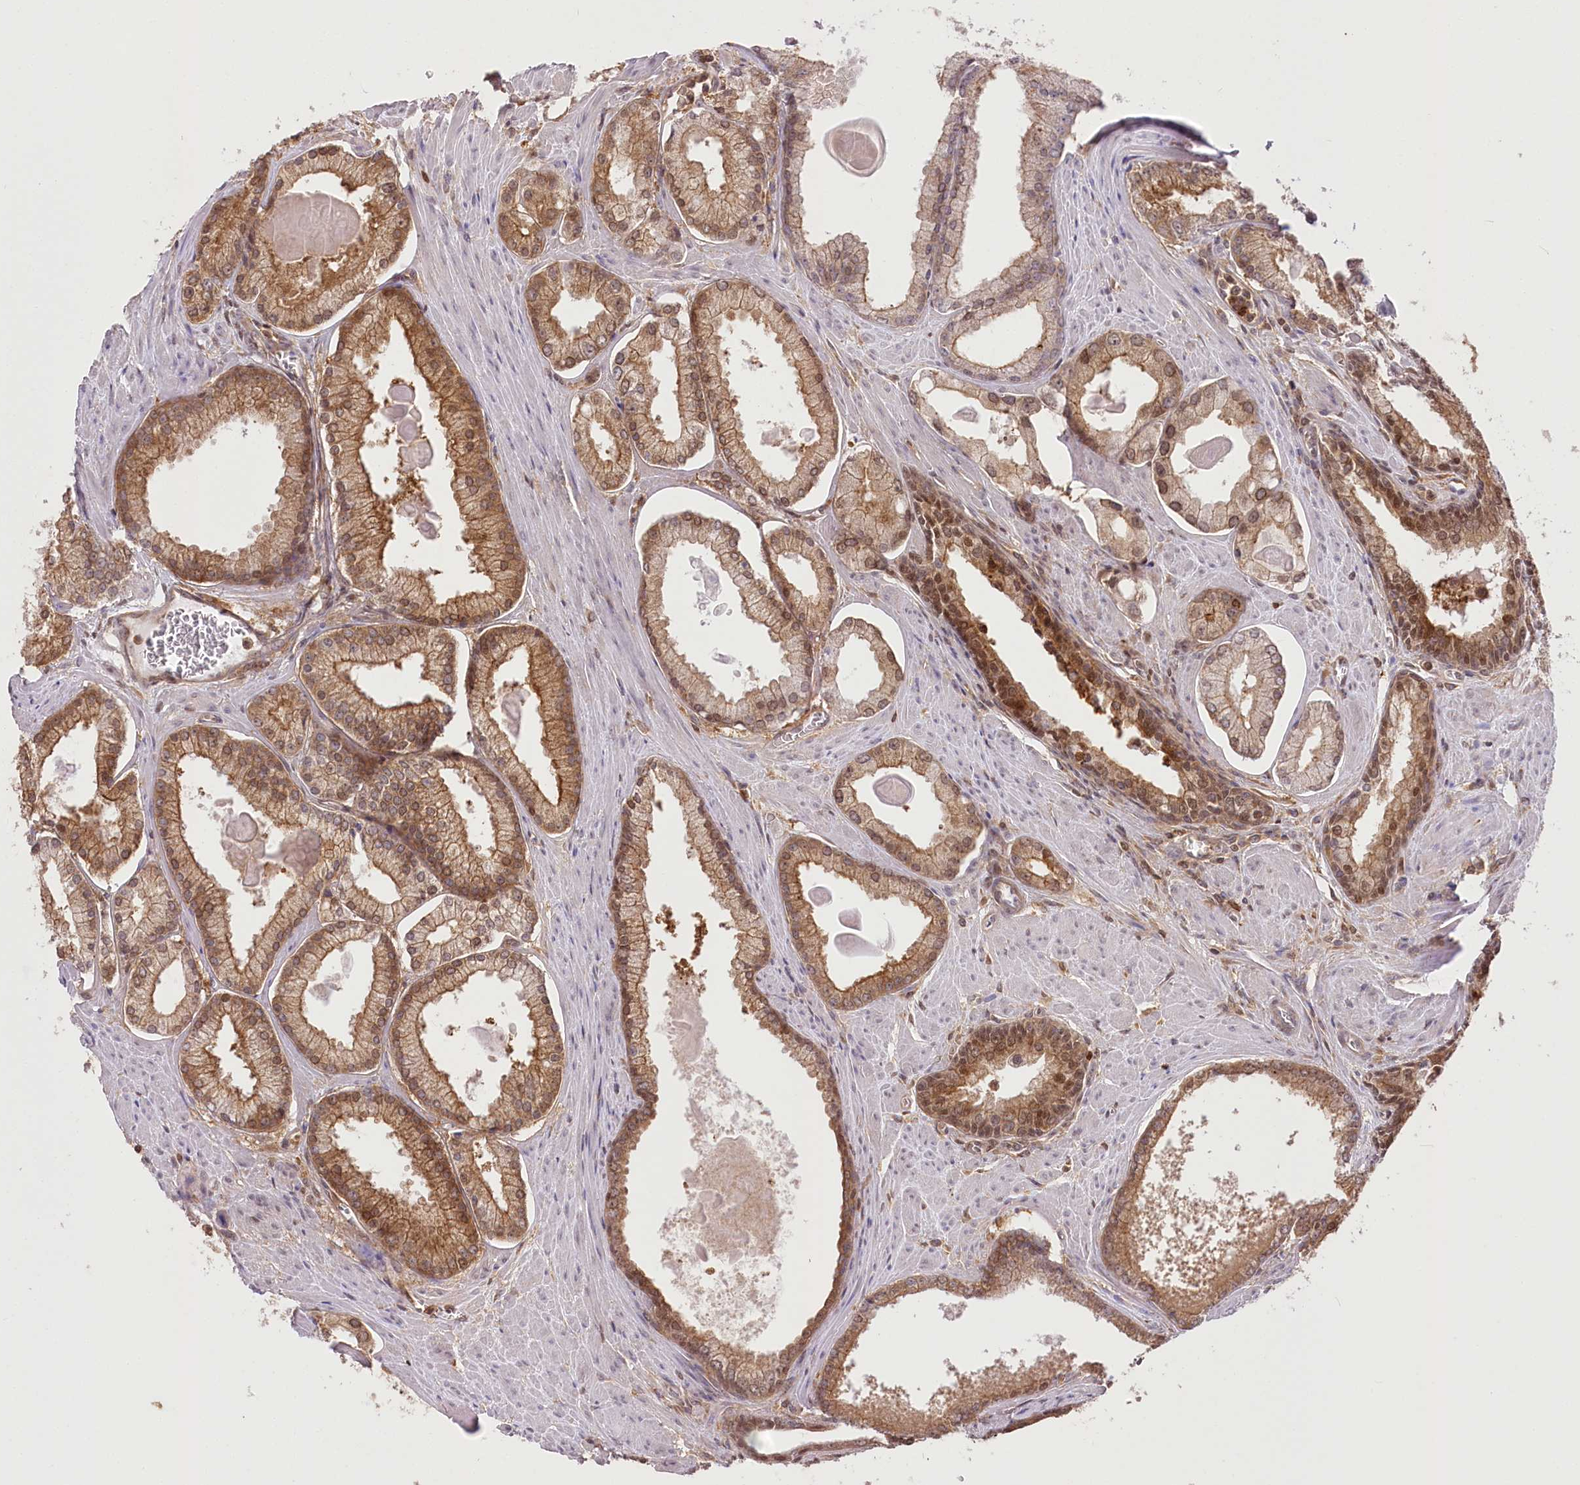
{"staining": {"intensity": "moderate", "quantity": ">75%", "location": "cytoplasmic/membranous,nuclear"}, "tissue": "prostate cancer", "cell_type": "Tumor cells", "image_type": "cancer", "snomed": [{"axis": "morphology", "description": "Adenocarcinoma, Low grade"}, {"axis": "topography", "description": "Prostate"}], "caption": "Prostate cancer was stained to show a protein in brown. There is medium levels of moderate cytoplasmic/membranous and nuclear positivity in approximately >75% of tumor cells.", "gene": "UGP2", "patient": {"sex": "male", "age": 54}}